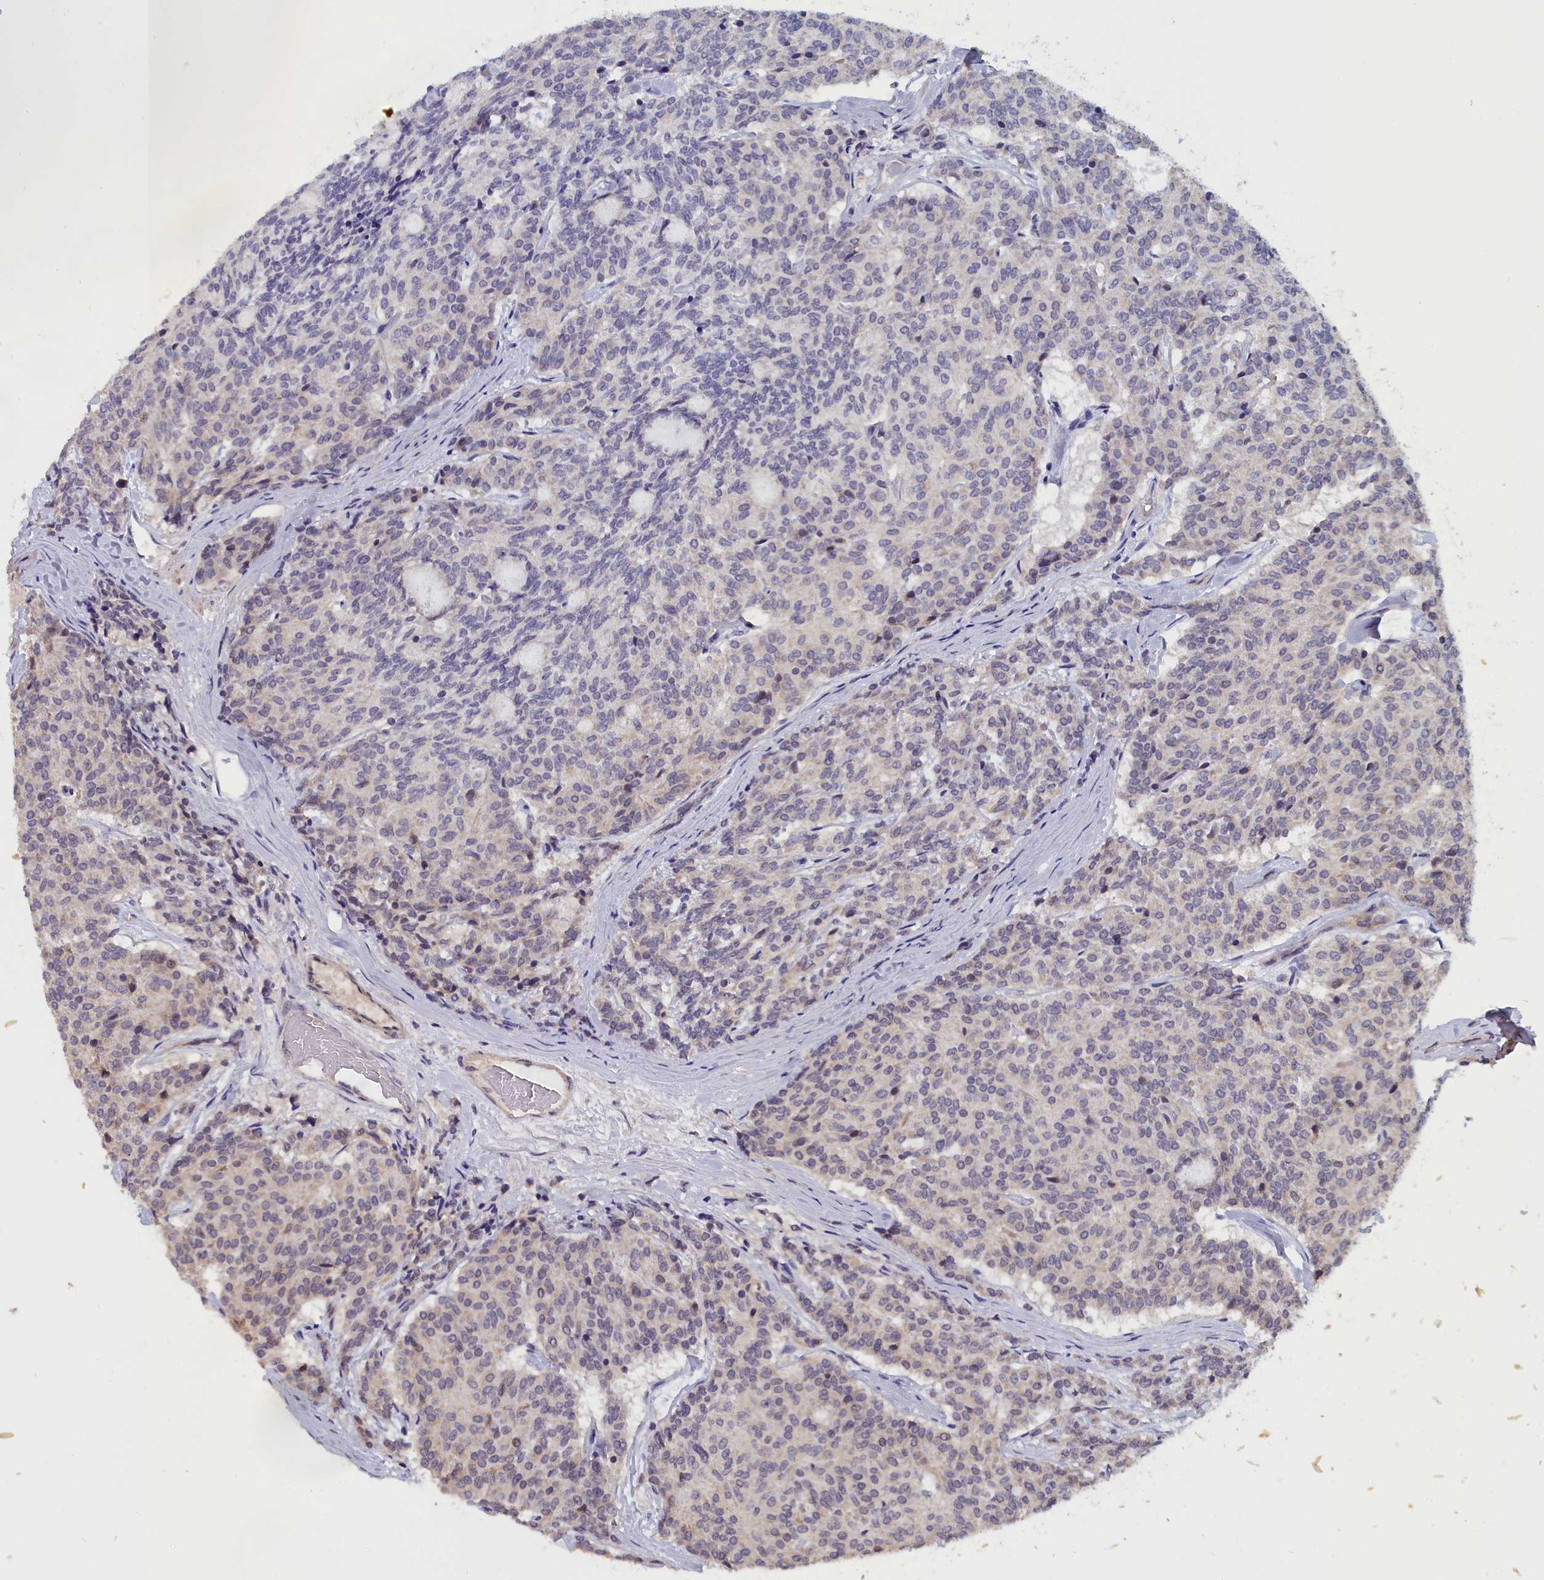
{"staining": {"intensity": "negative", "quantity": "none", "location": "none"}, "tissue": "carcinoid", "cell_type": "Tumor cells", "image_type": "cancer", "snomed": [{"axis": "morphology", "description": "Carcinoid, malignant, NOS"}, {"axis": "topography", "description": "Pancreas"}], "caption": "Immunohistochemistry (IHC) histopathology image of carcinoid (malignant) stained for a protein (brown), which displays no staining in tumor cells. (DAB (3,3'-diaminobenzidine) immunohistochemistry (IHC) visualized using brightfield microscopy, high magnification).", "gene": "EPB41L4B", "patient": {"sex": "female", "age": 54}}